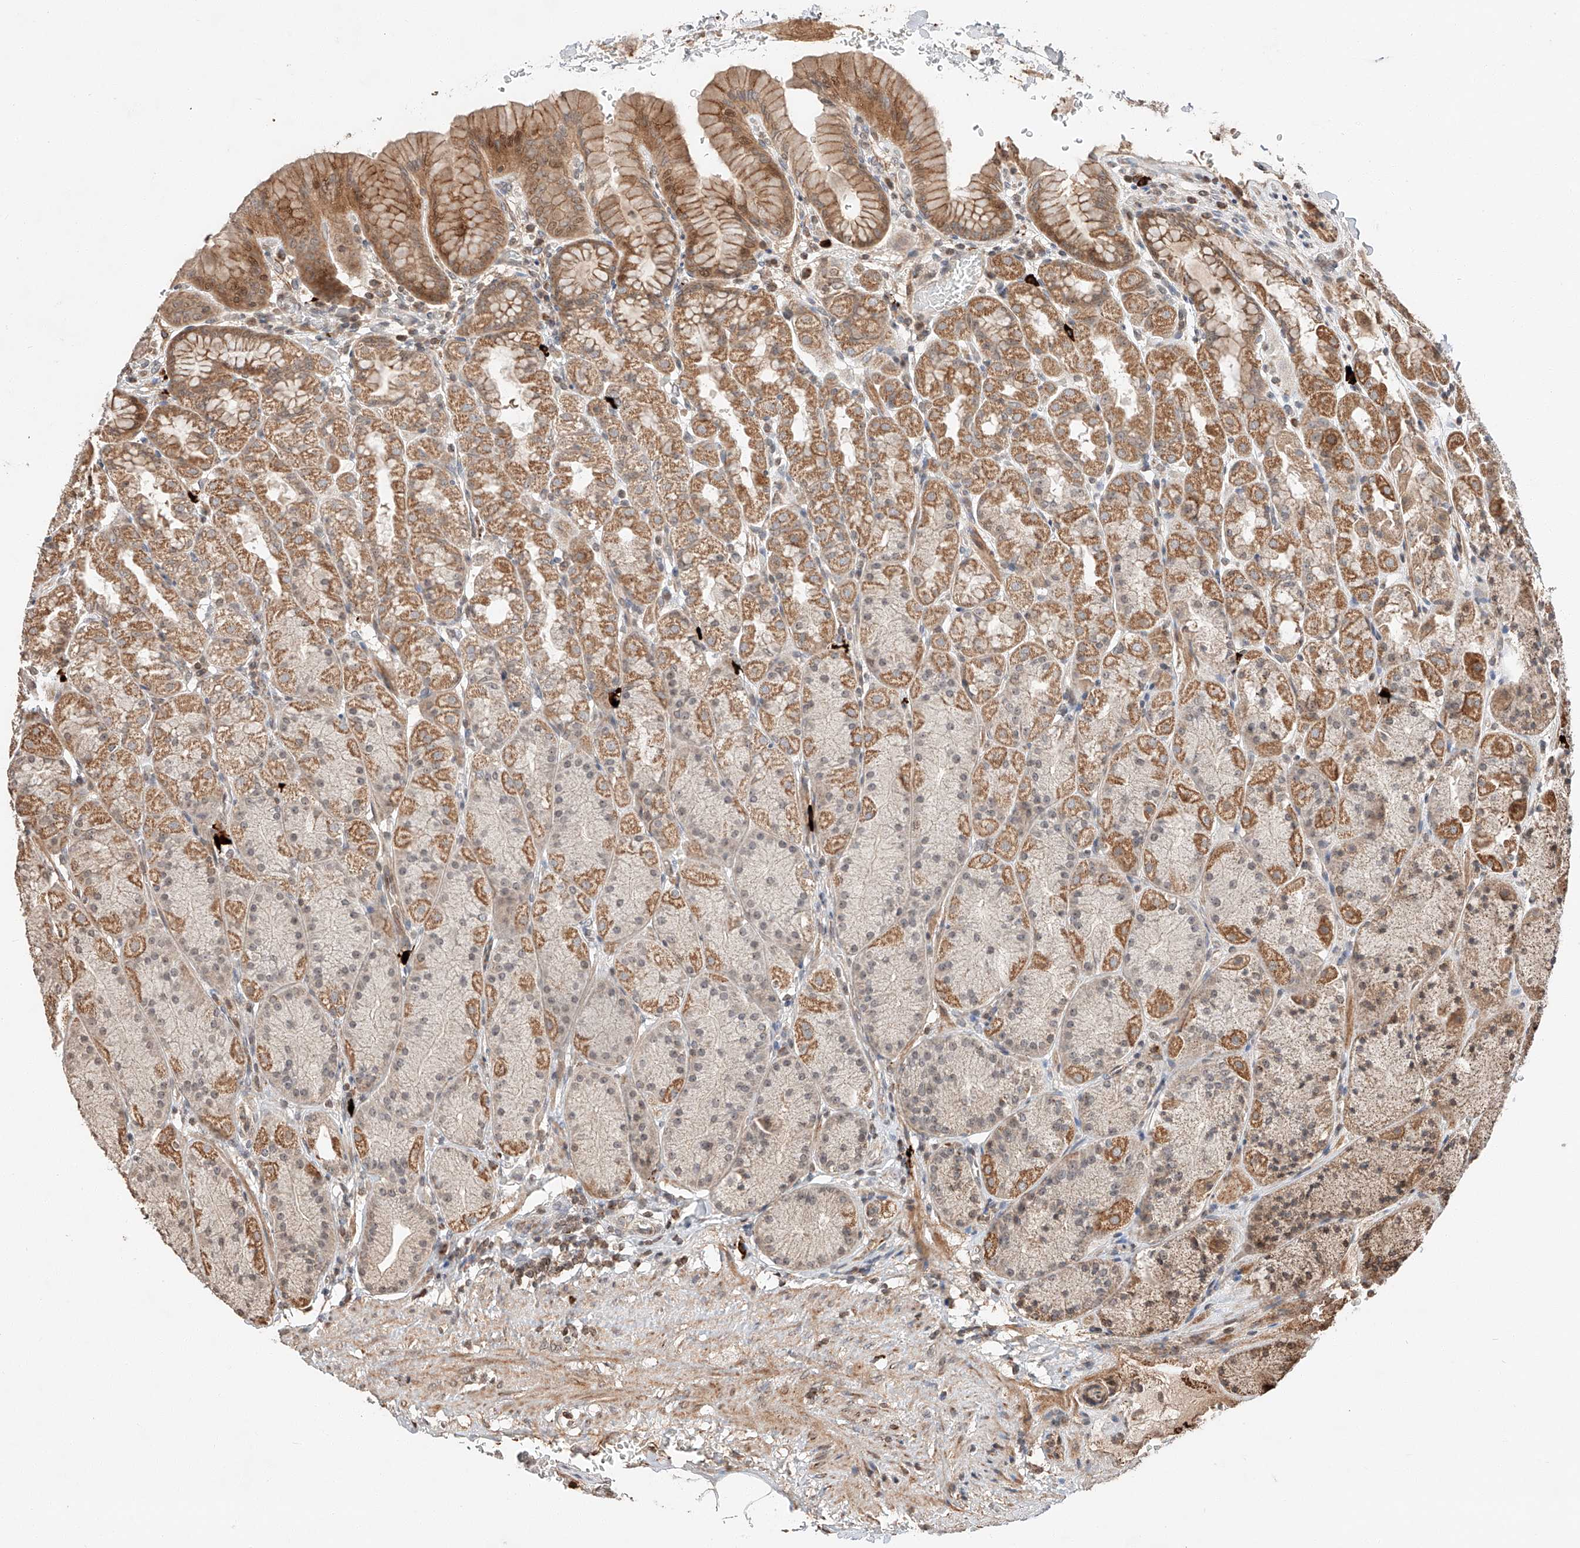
{"staining": {"intensity": "moderate", "quantity": "25%-75%", "location": "cytoplasmic/membranous"}, "tissue": "stomach", "cell_type": "Glandular cells", "image_type": "normal", "snomed": [{"axis": "morphology", "description": "Normal tissue, NOS"}, {"axis": "topography", "description": "Stomach"}], "caption": "Normal stomach shows moderate cytoplasmic/membranous staining in approximately 25%-75% of glandular cells (Brightfield microscopy of DAB IHC at high magnification)..", "gene": "ARHGAP33", "patient": {"sex": "male", "age": 42}}